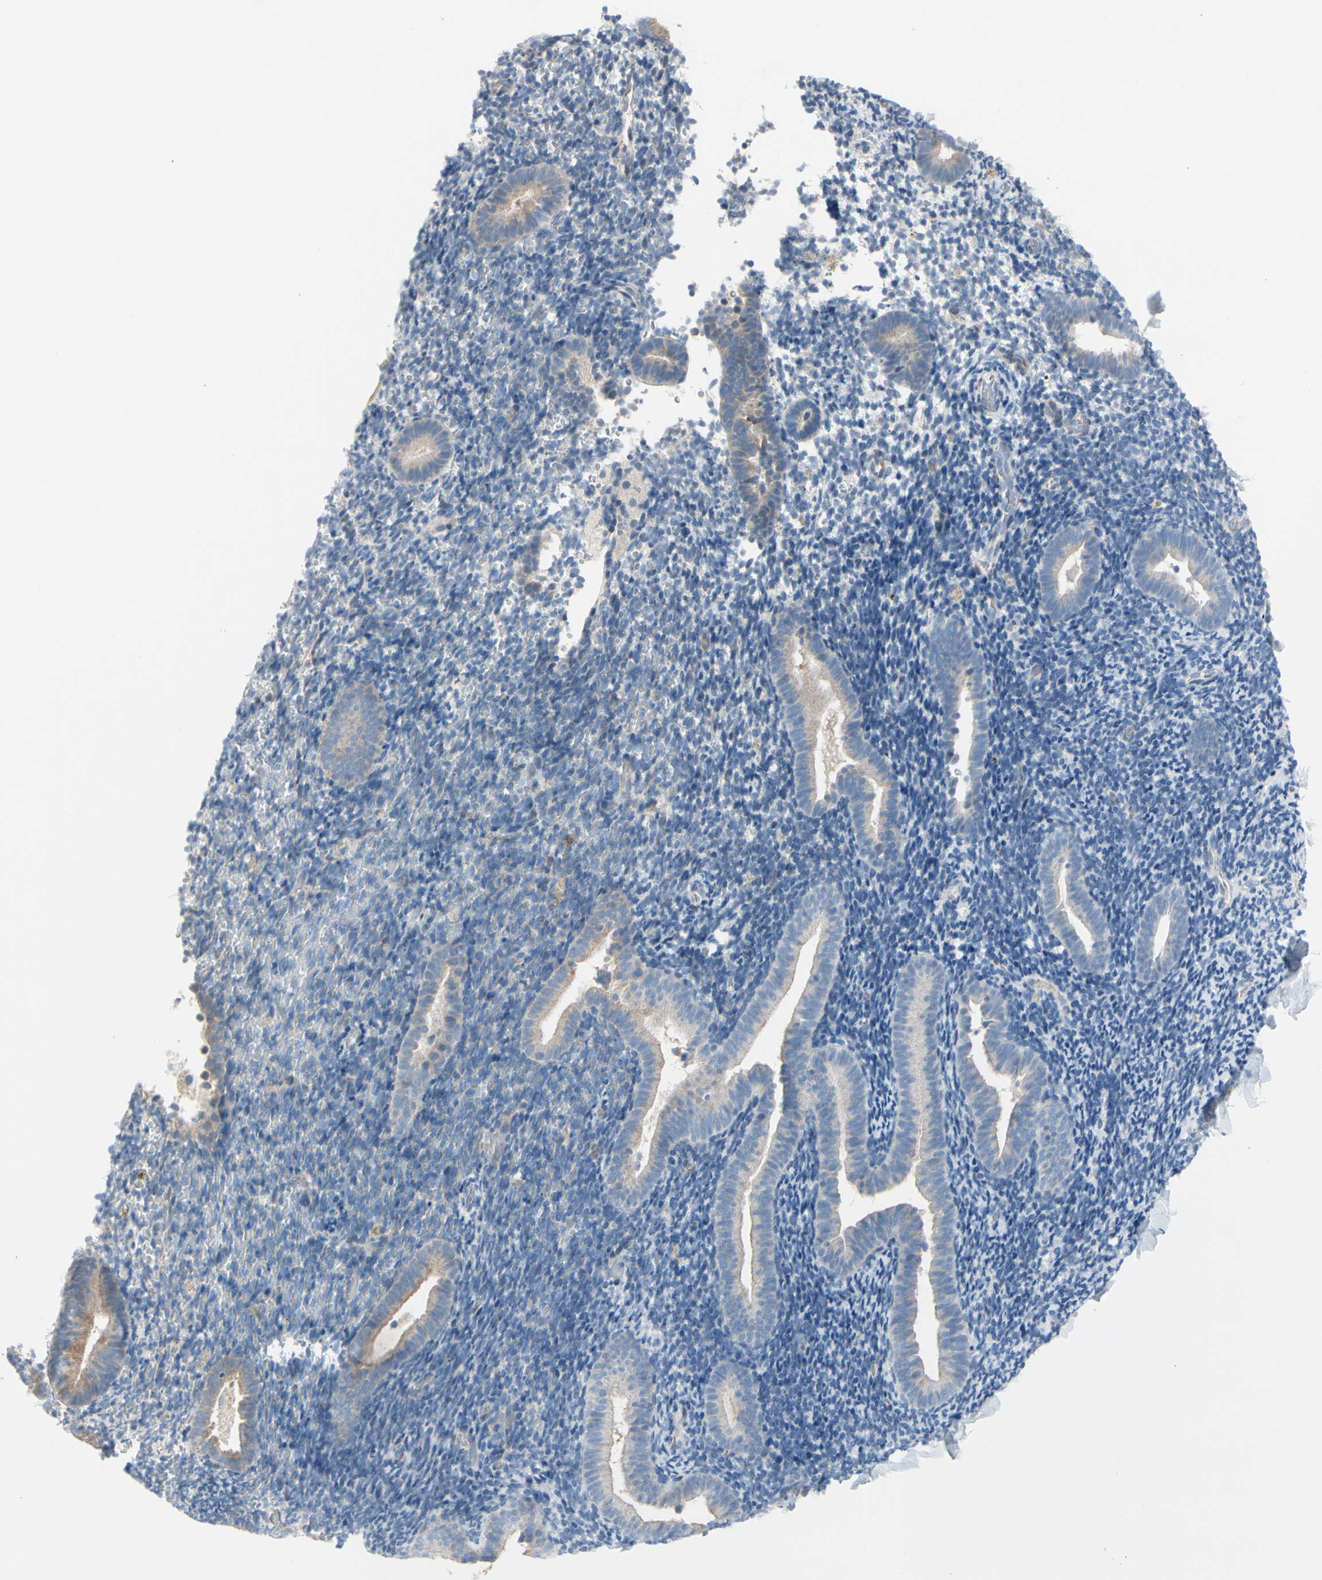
{"staining": {"intensity": "negative", "quantity": "none", "location": "none"}, "tissue": "endometrium", "cell_type": "Cells in endometrial stroma", "image_type": "normal", "snomed": [{"axis": "morphology", "description": "Normal tissue, NOS"}, {"axis": "topography", "description": "Endometrium"}], "caption": "Immunohistochemistry photomicrograph of normal human endometrium stained for a protein (brown), which displays no expression in cells in endometrial stroma. (Immunohistochemistry (ihc), brightfield microscopy, high magnification).", "gene": "MAP2", "patient": {"sex": "female", "age": 51}}